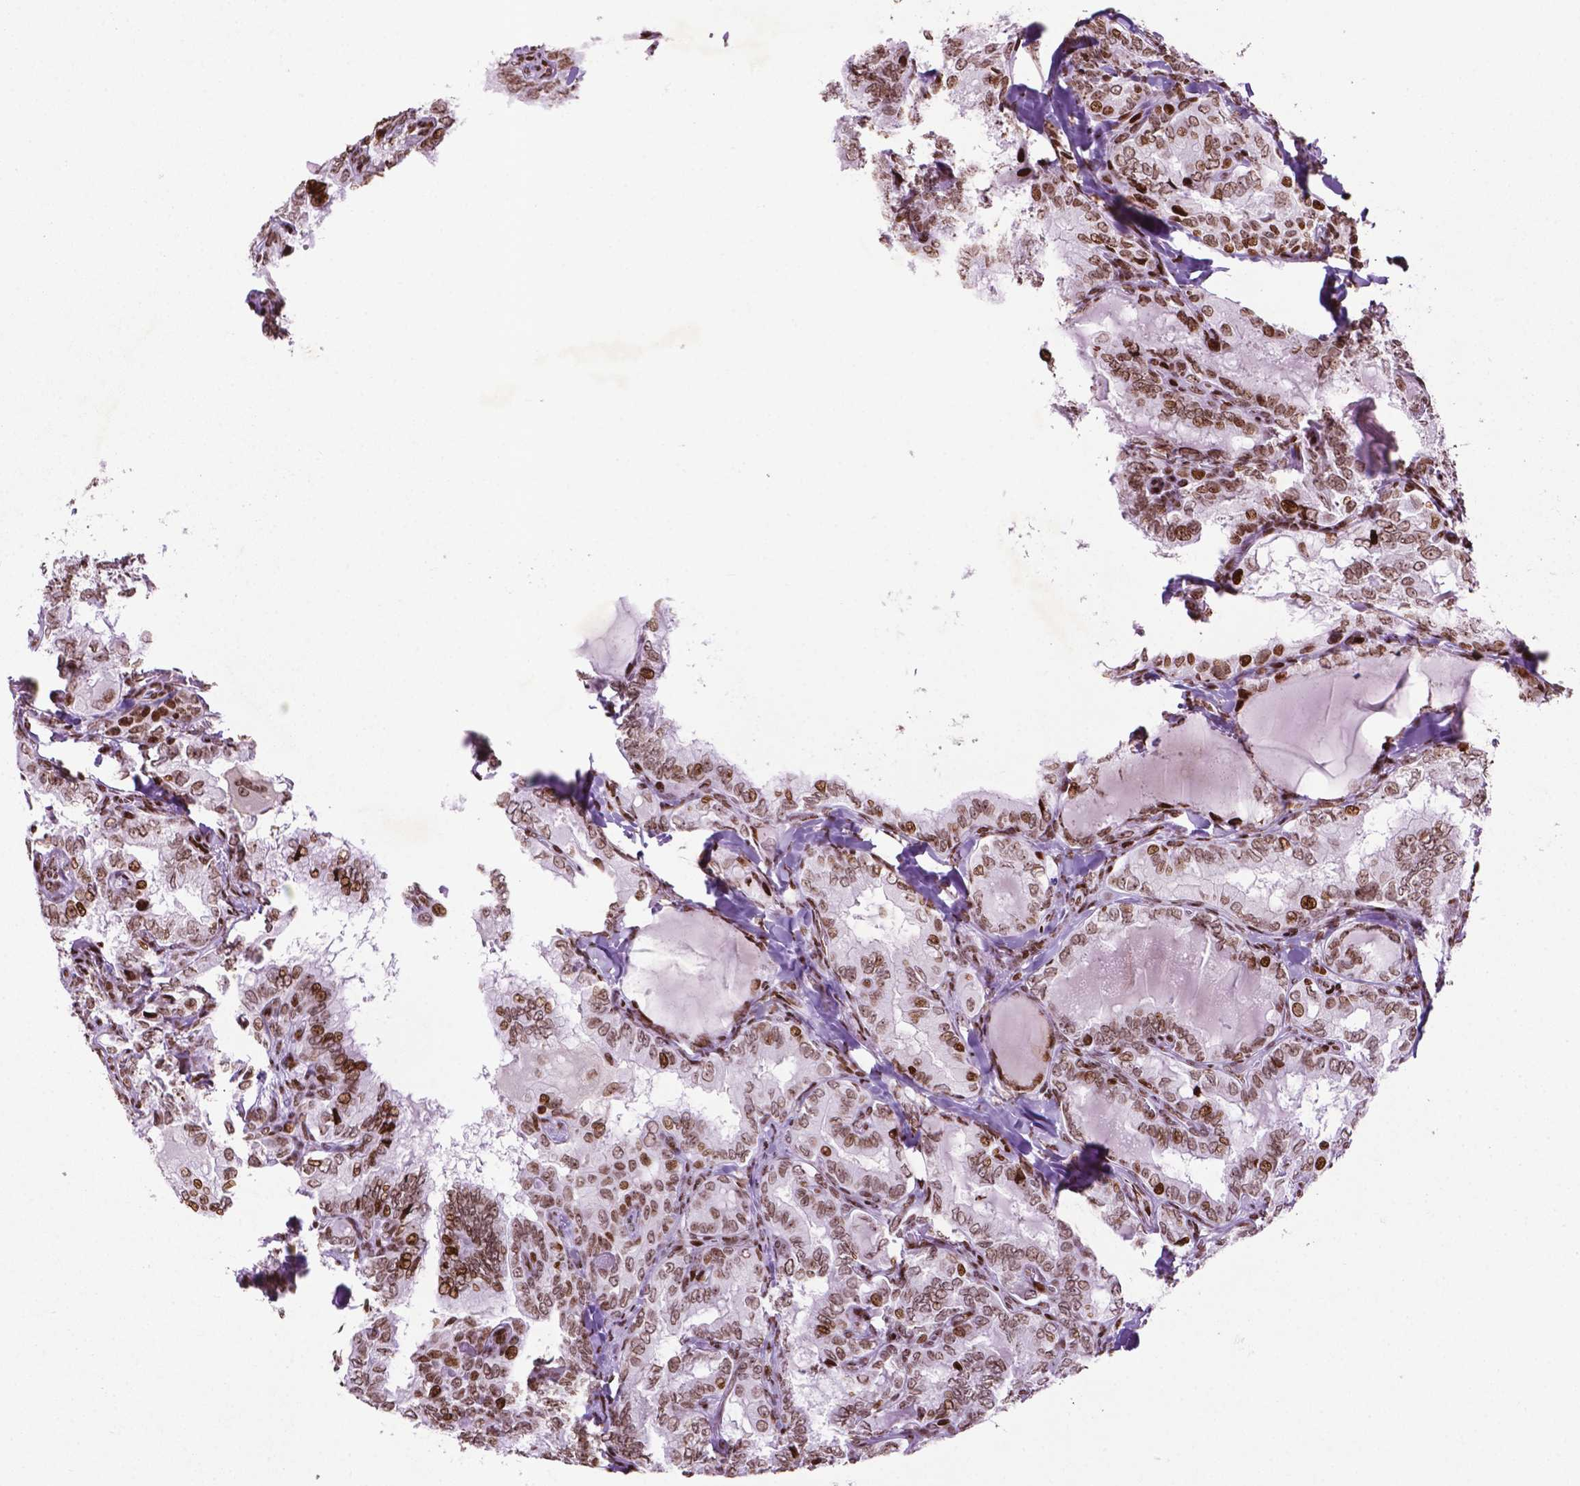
{"staining": {"intensity": "moderate", "quantity": ">75%", "location": "nuclear"}, "tissue": "thyroid cancer", "cell_type": "Tumor cells", "image_type": "cancer", "snomed": [{"axis": "morphology", "description": "Papillary adenocarcinoma, NOS"}, {"axis": "topography", "description": "Thyroid gland"}], "caption": "Brown immunohistochemical staining in human thyroid papillary adenocarcinoma displays moderate nuclear staining in about >75% of tumor cells.", "gene": "TMEM250", "patient": {"sex": "female", "age": 75}}